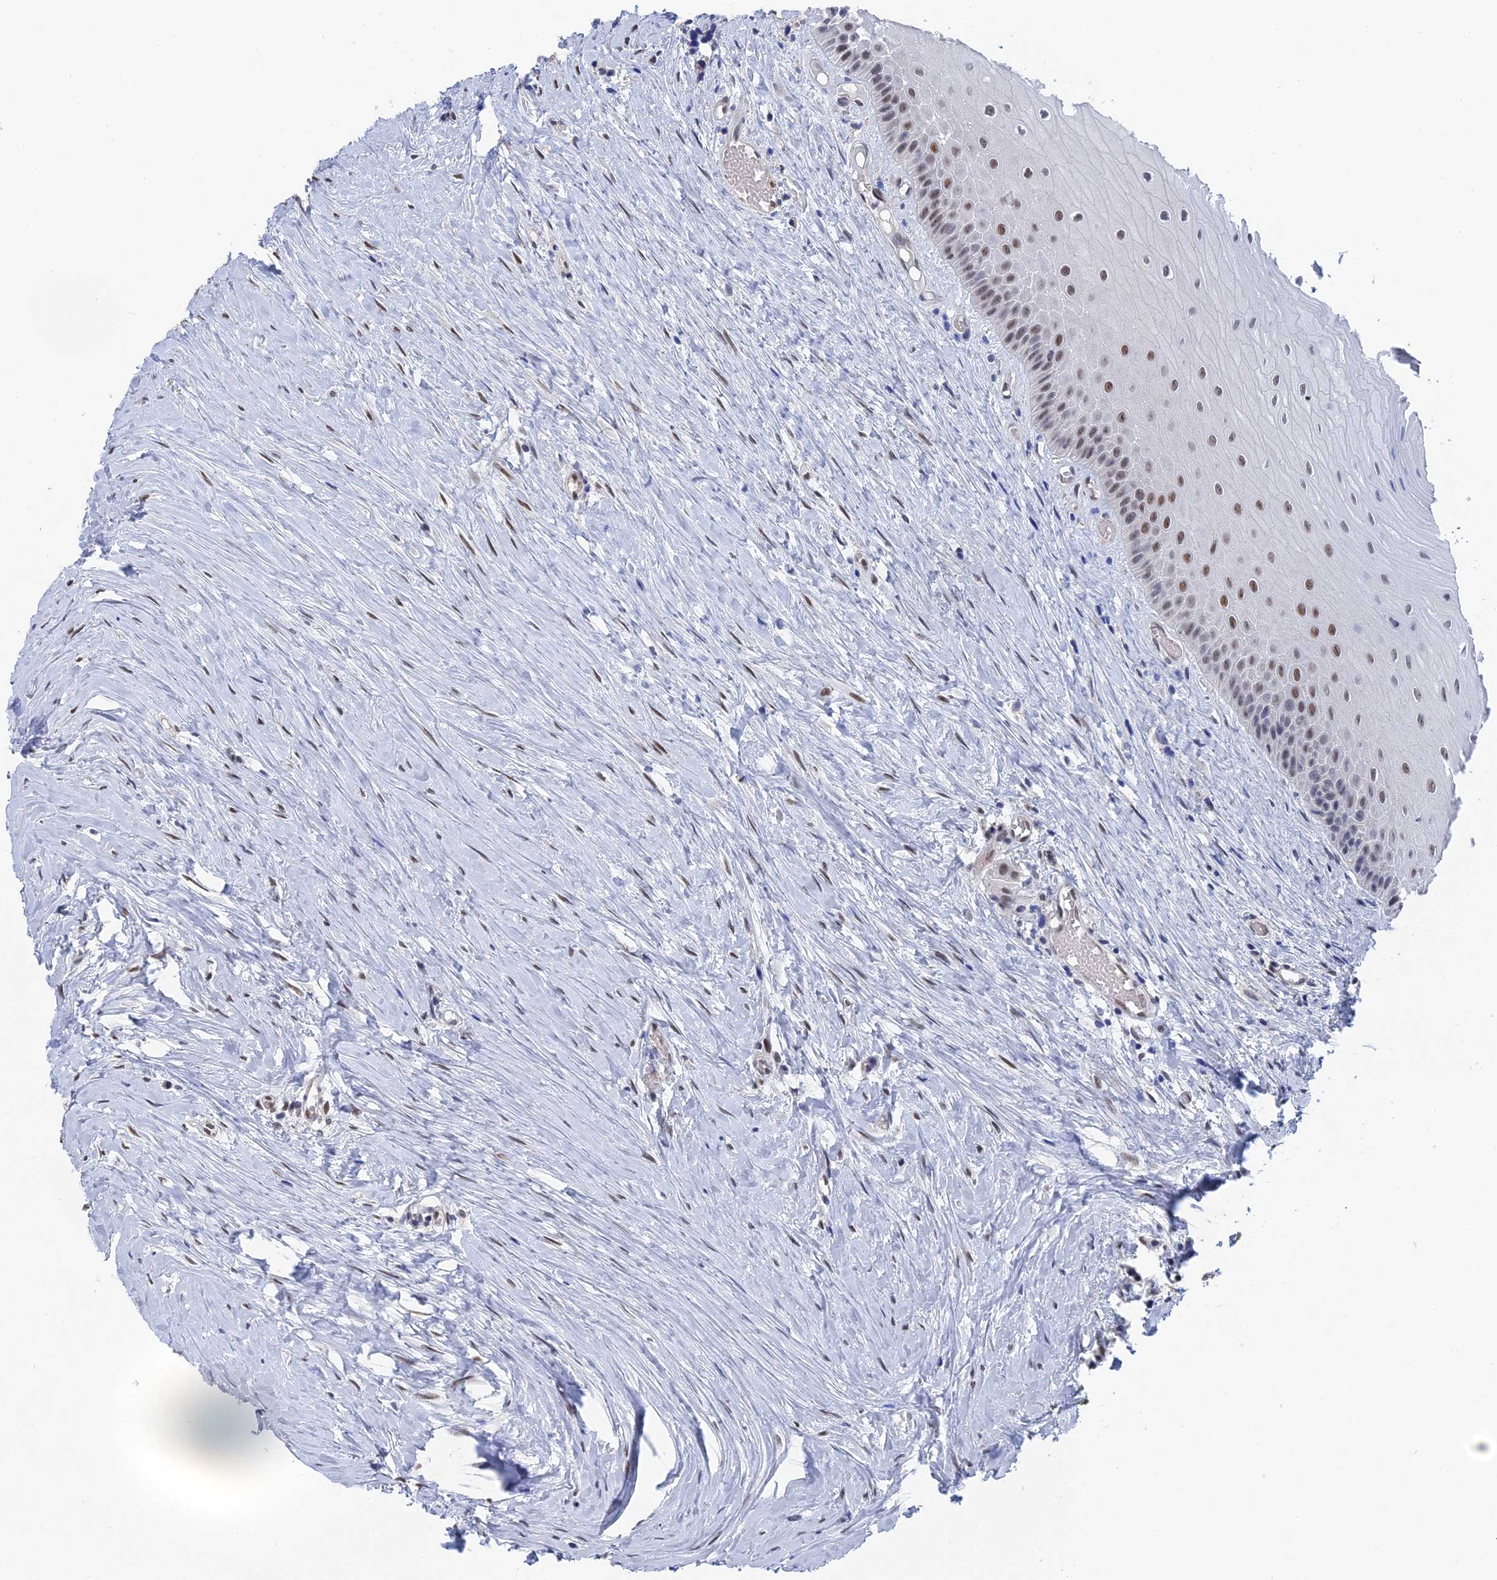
{"staining": {"intensity": "moderate", "quantity": "<25%", "location": "nuclear"}, "tissue": "oral mucosa", "cell_type": "Squamous epithelial cells", "image_type": "normal", "snomed": [{"axis": "morphology", "description": "Normal tissue, NOS"}, {"axis": "topography", "description": "Skeletal muscle"}, {"axis": "topography", "description": "Oral tissue"}, {"axis": "topography", "description": "Peripheral nerve tissue"}], "caption": "The image reveals immunohistochemical staining of unremarkable oral mucosa. There is moderate nuclear positivity is appreciated in approximately <25% of squamous epithelial cells.", "gene": "TSSC4", "patient": {"sex": "female", "age": 84}}